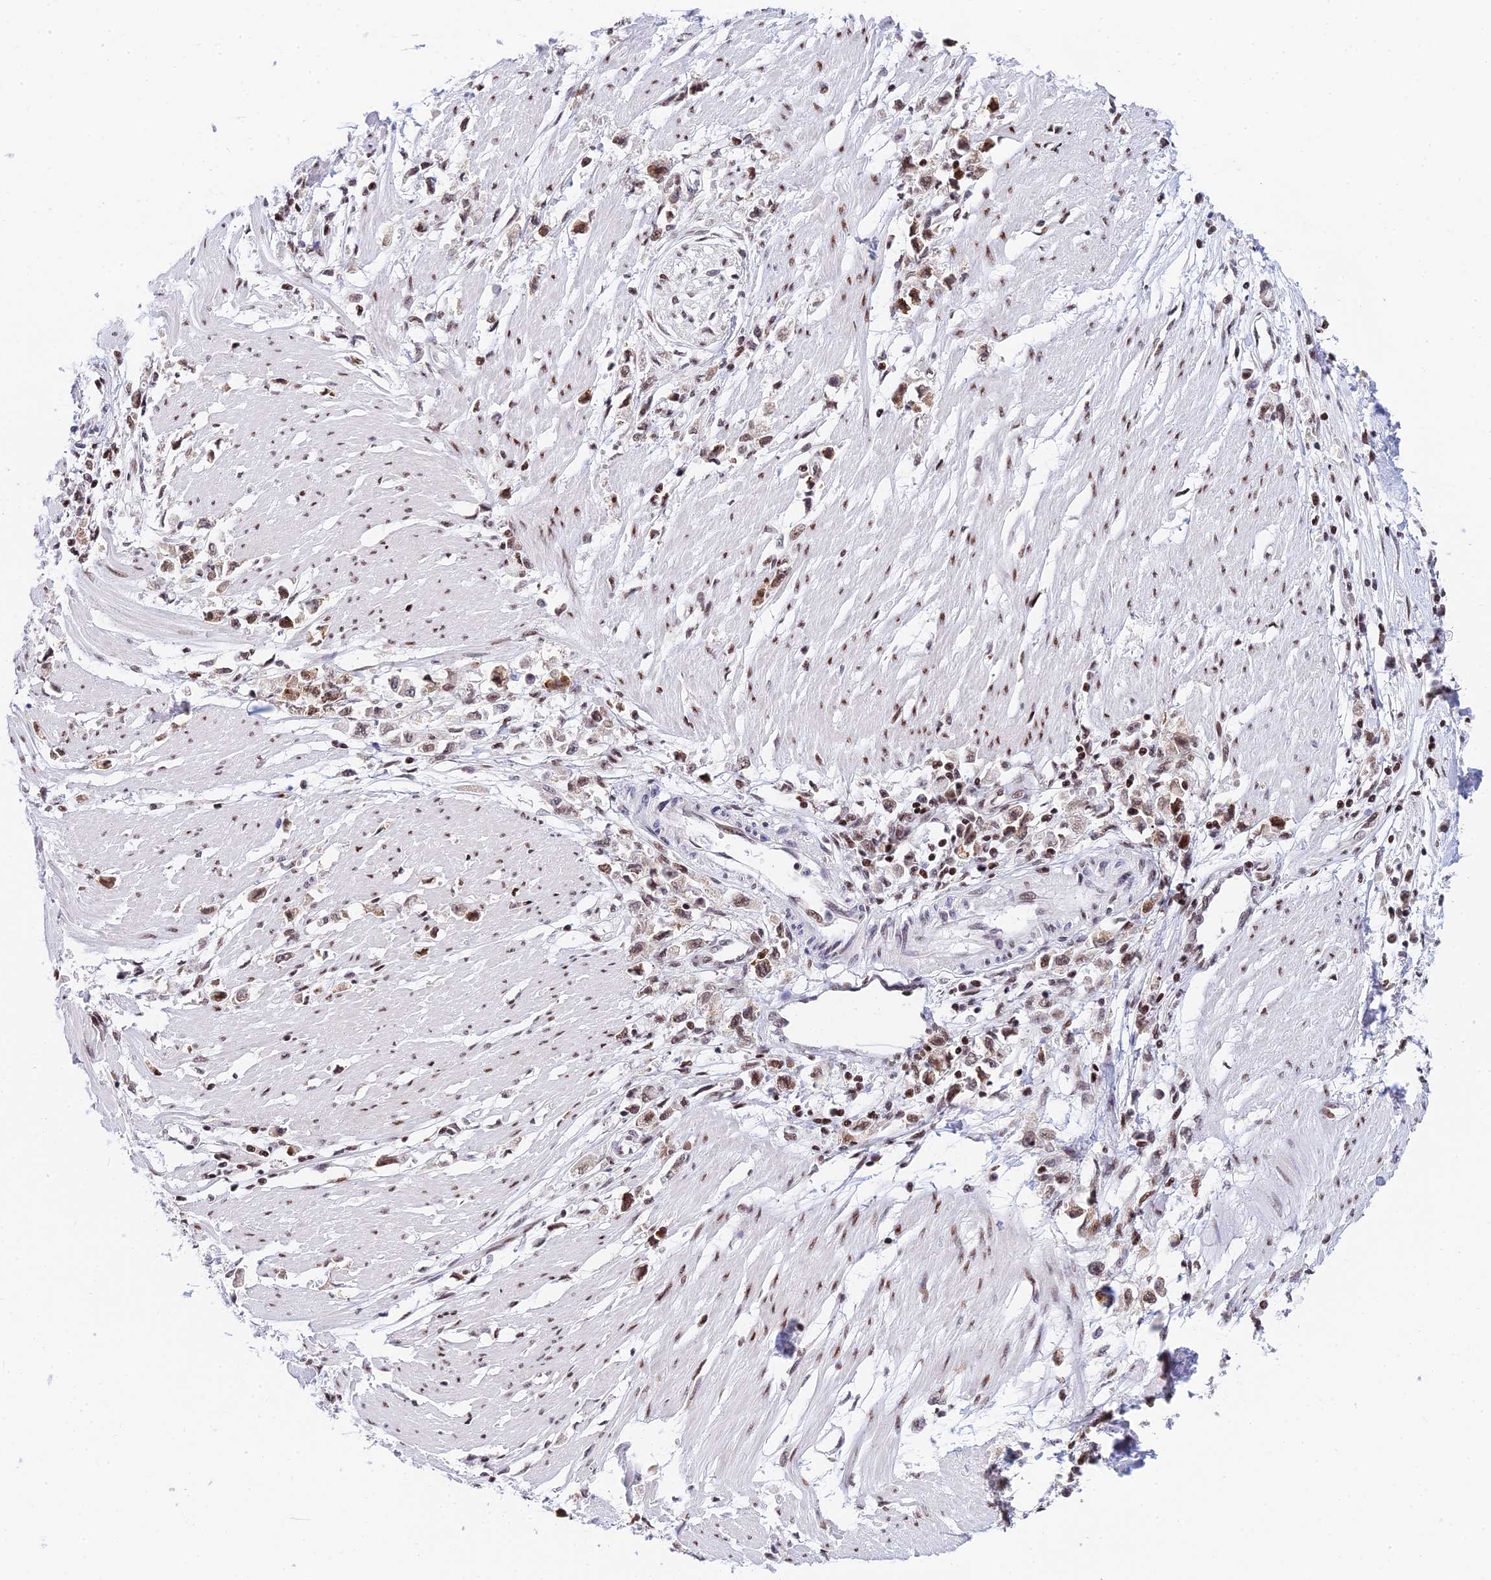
{"staining": {"intensity": "moderate", "quantity": "25%-75%", "location": "nuclear"}, "tissue": "stomach cancer", "cell_type": "Tumor cells", "image_type": "cancer", "snomed": [{"axis": "morphology", "description": "Adenocarcinoma, NOS"}, {"axis": "topography", "description": "Stomach"}], "caption": "IHC micrograph of neoplastic tissue: stomach cancer stained using immunohistochemistry reveals medium levels of moderate protein expression localized specifically in the nuclear of tumor cells, appearing as a nuclear brown color.", "gene": "USP22", "patient": {"sex": "female", "age": 59}}